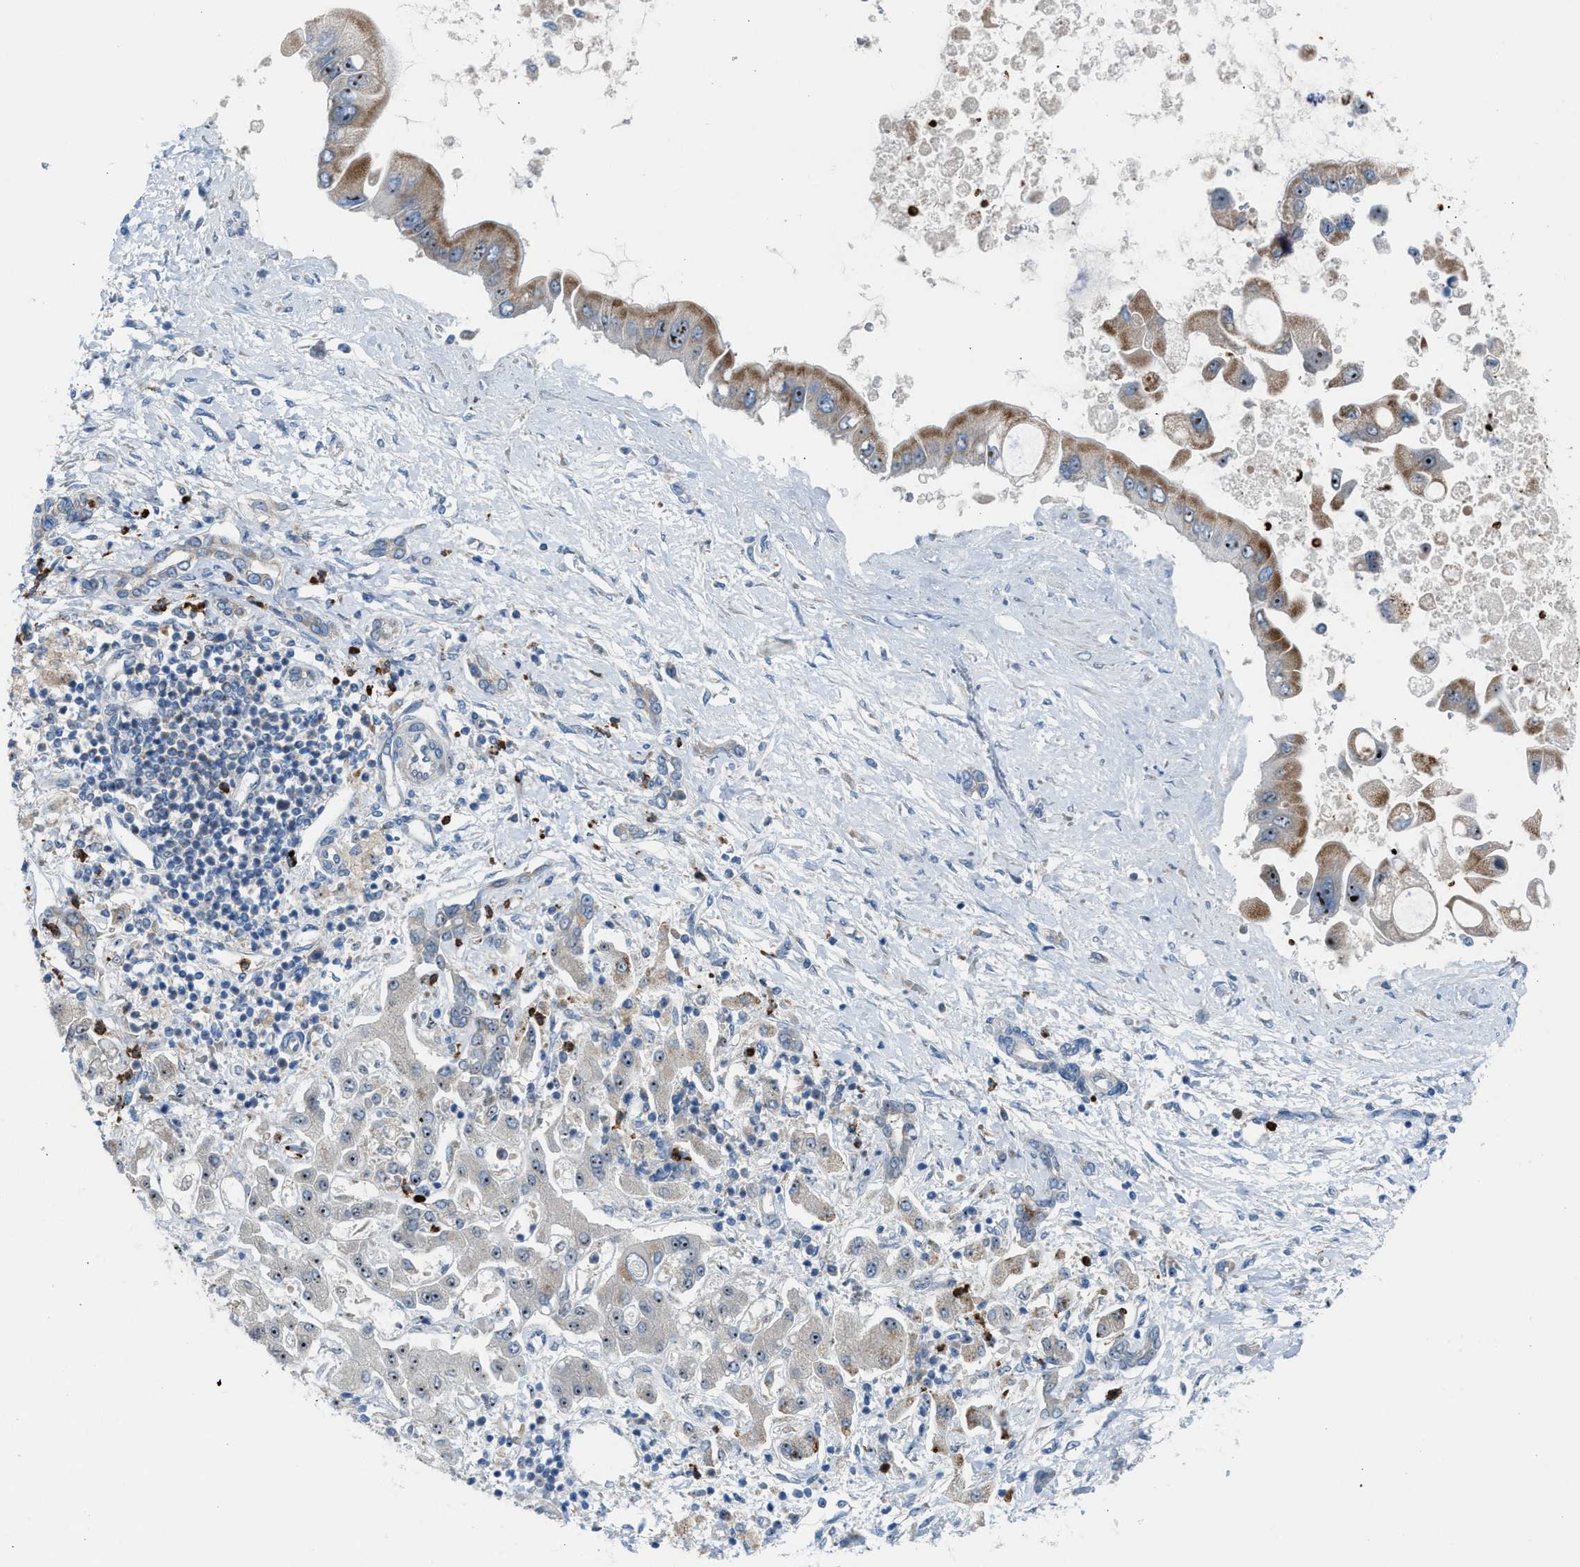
{"staining": {"intensity": "moderate", "quantity": ">75%", "location": "cytoplasmic/membranous,nuclear"}, "tissue": "liver cancer", "cell_type": "Tumor cells", "image_type": "cancer", "snomed": [{"axis": "morphology", "description": "Cholangiocarcinoma"}, {"axis": "topography", "description": "Liver"}], "caption": "Immunohistochemical staining of human liver cancer (cholangiocarcinoma) shows moderate cytoplasmic/membranous and nuclear protein positivity in about >75% of tumor cells.", "gene": "TPH1", "patient": {"sex": "male", "age": 50}}